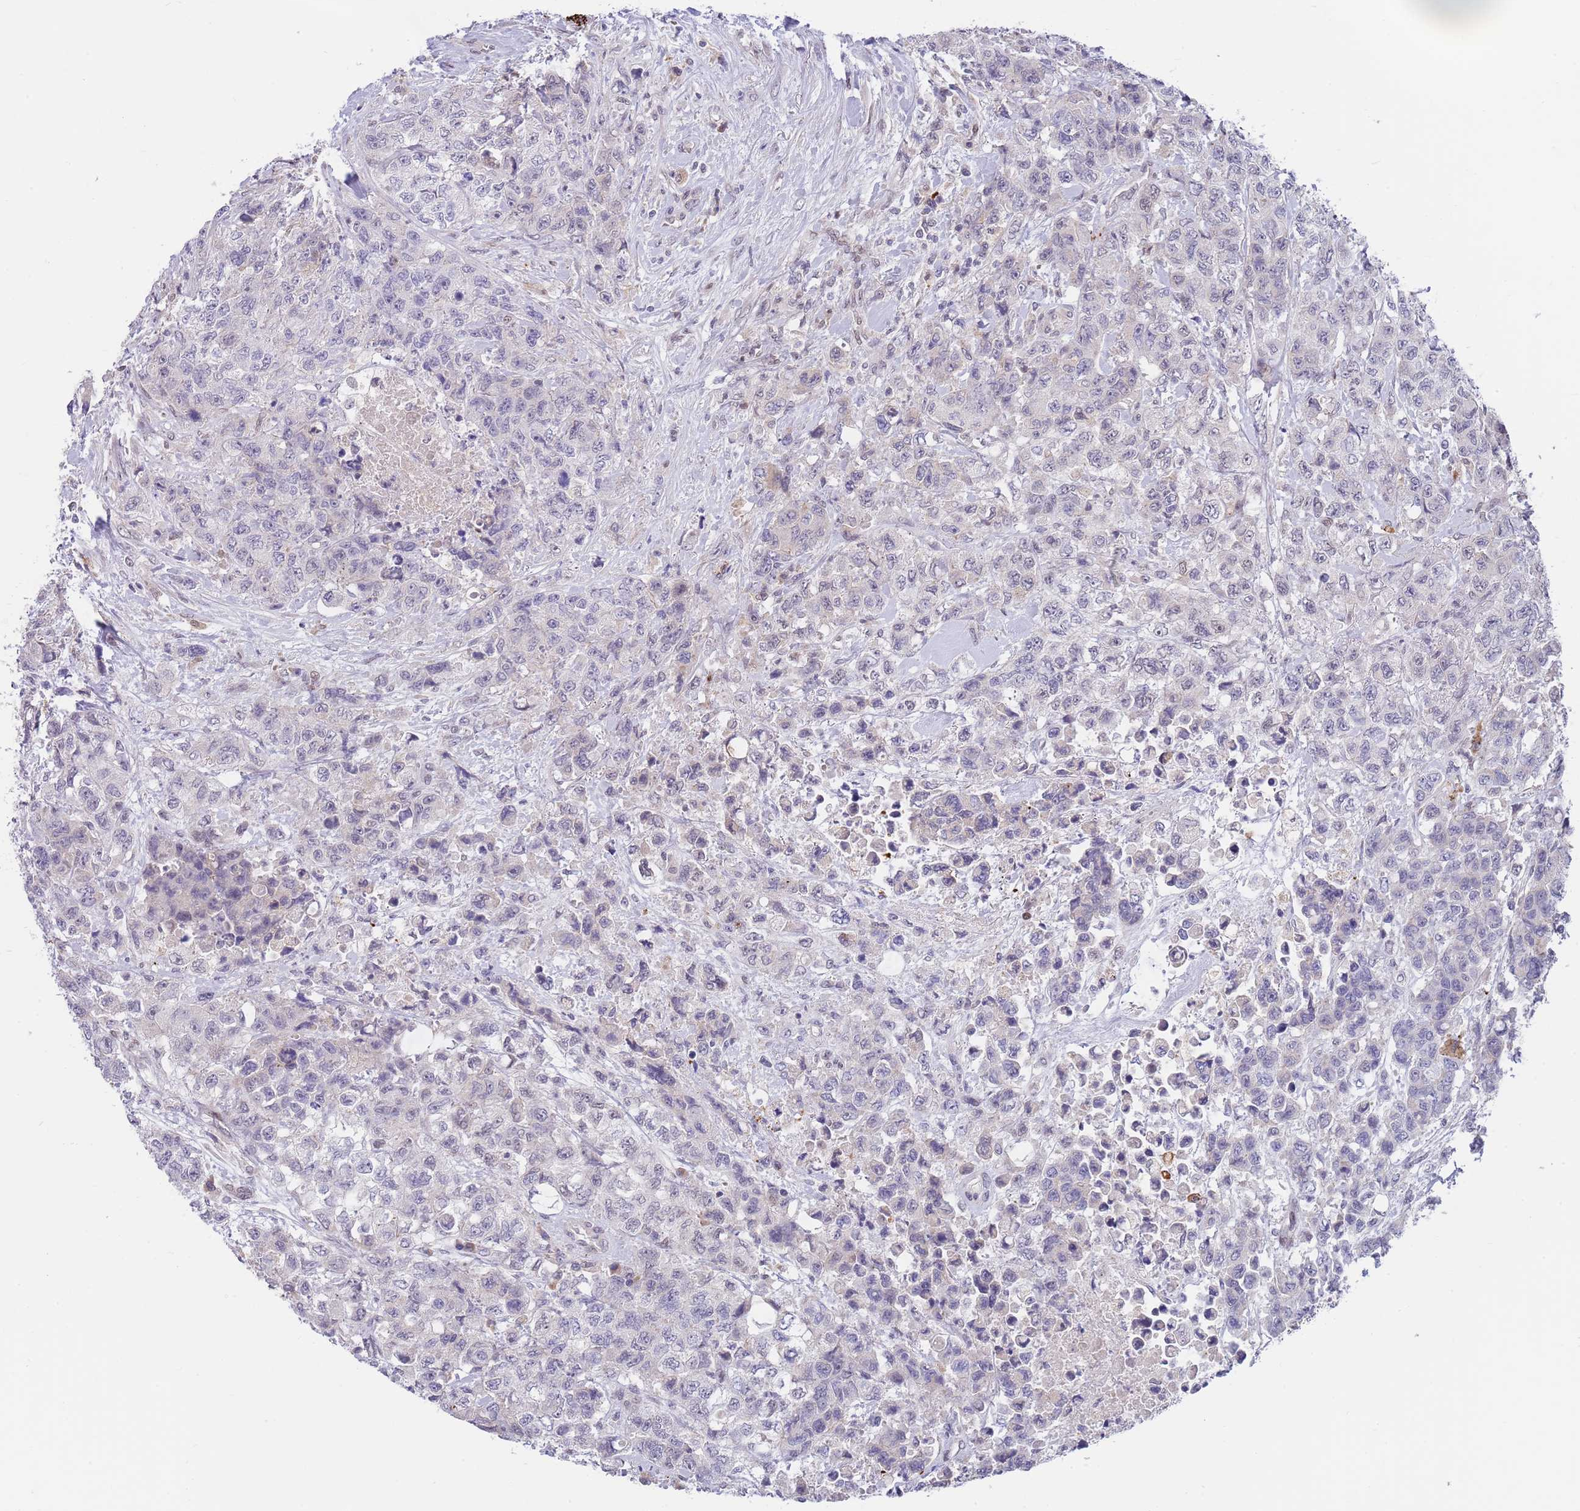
{"staining": {"intensity": "negative", "quantity": "none", "location": "none"}, "tissue": "urothelial cancer", "cell_type": "Tumor cells", "image_type": "cancer", "snomed": [{"axis": "morphology", "description": "Urothelial carcinoma, High grade"}, {"axis": "topography", "description": "Urinary bladder"}], "caption": "Human urothelial cancer stained for a protein using IHC reveals no expression in tumor cells.", "gene": "NLRP6", "patient": {"sex": "female", "age": 78}}